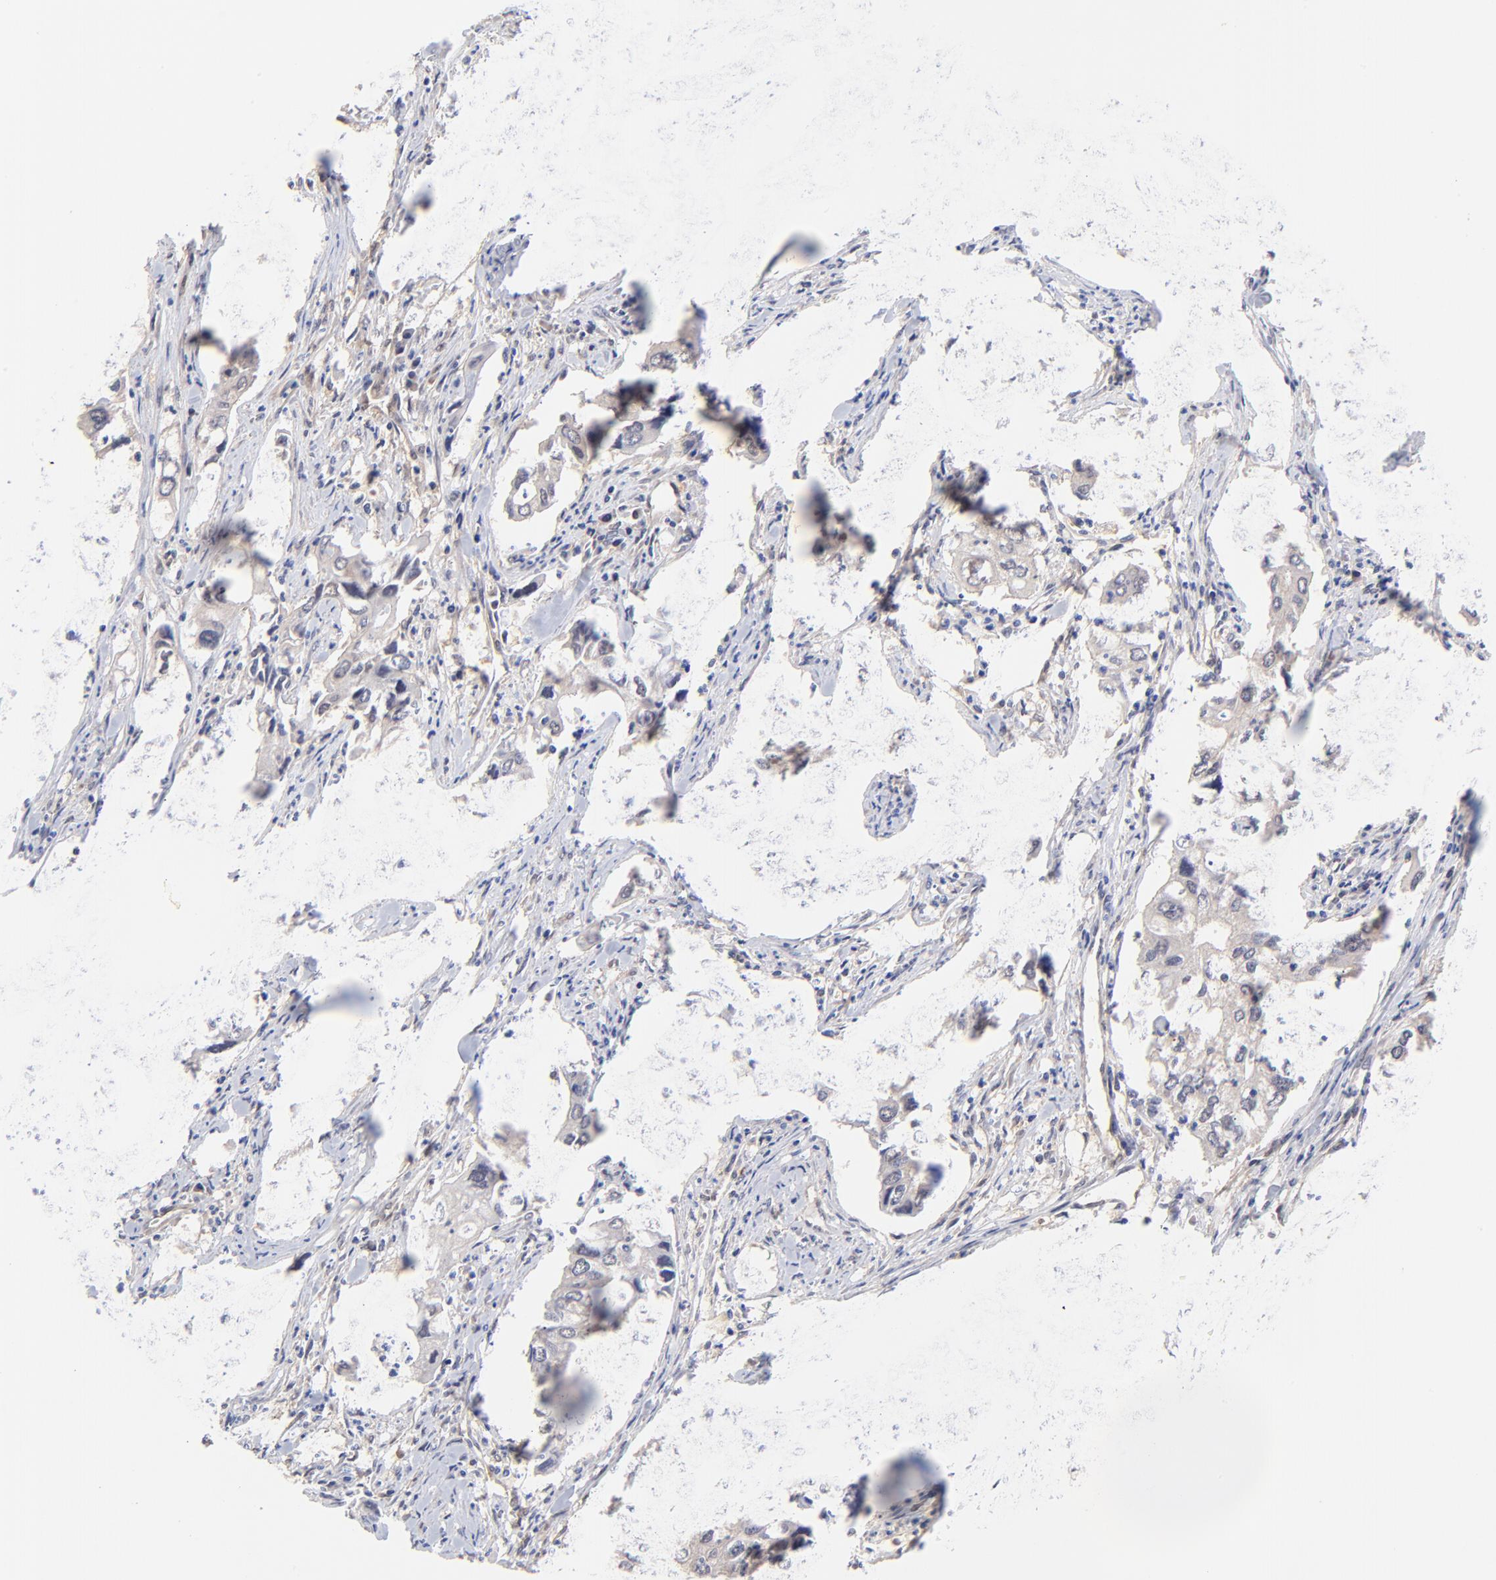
{"staining": {"intensity": "weak", "quantity": "<25%", "location": "cytoplasmic/membranous,nuclear"}, "tissue": "lung cancer", "cell_type": "Tumor cells", "image_type": "cancer", "snomed": [{"axis": "morphology", "description": "Adenocarcinoma, NOS"}, {"axis": "topography", "description": "Lung"}], "caption": "Tumor cells show no significant protein positivity in adenocarcinoma (lung).", "gene": "TXNL1", "patient": {"sex": "male", "age": 48}}